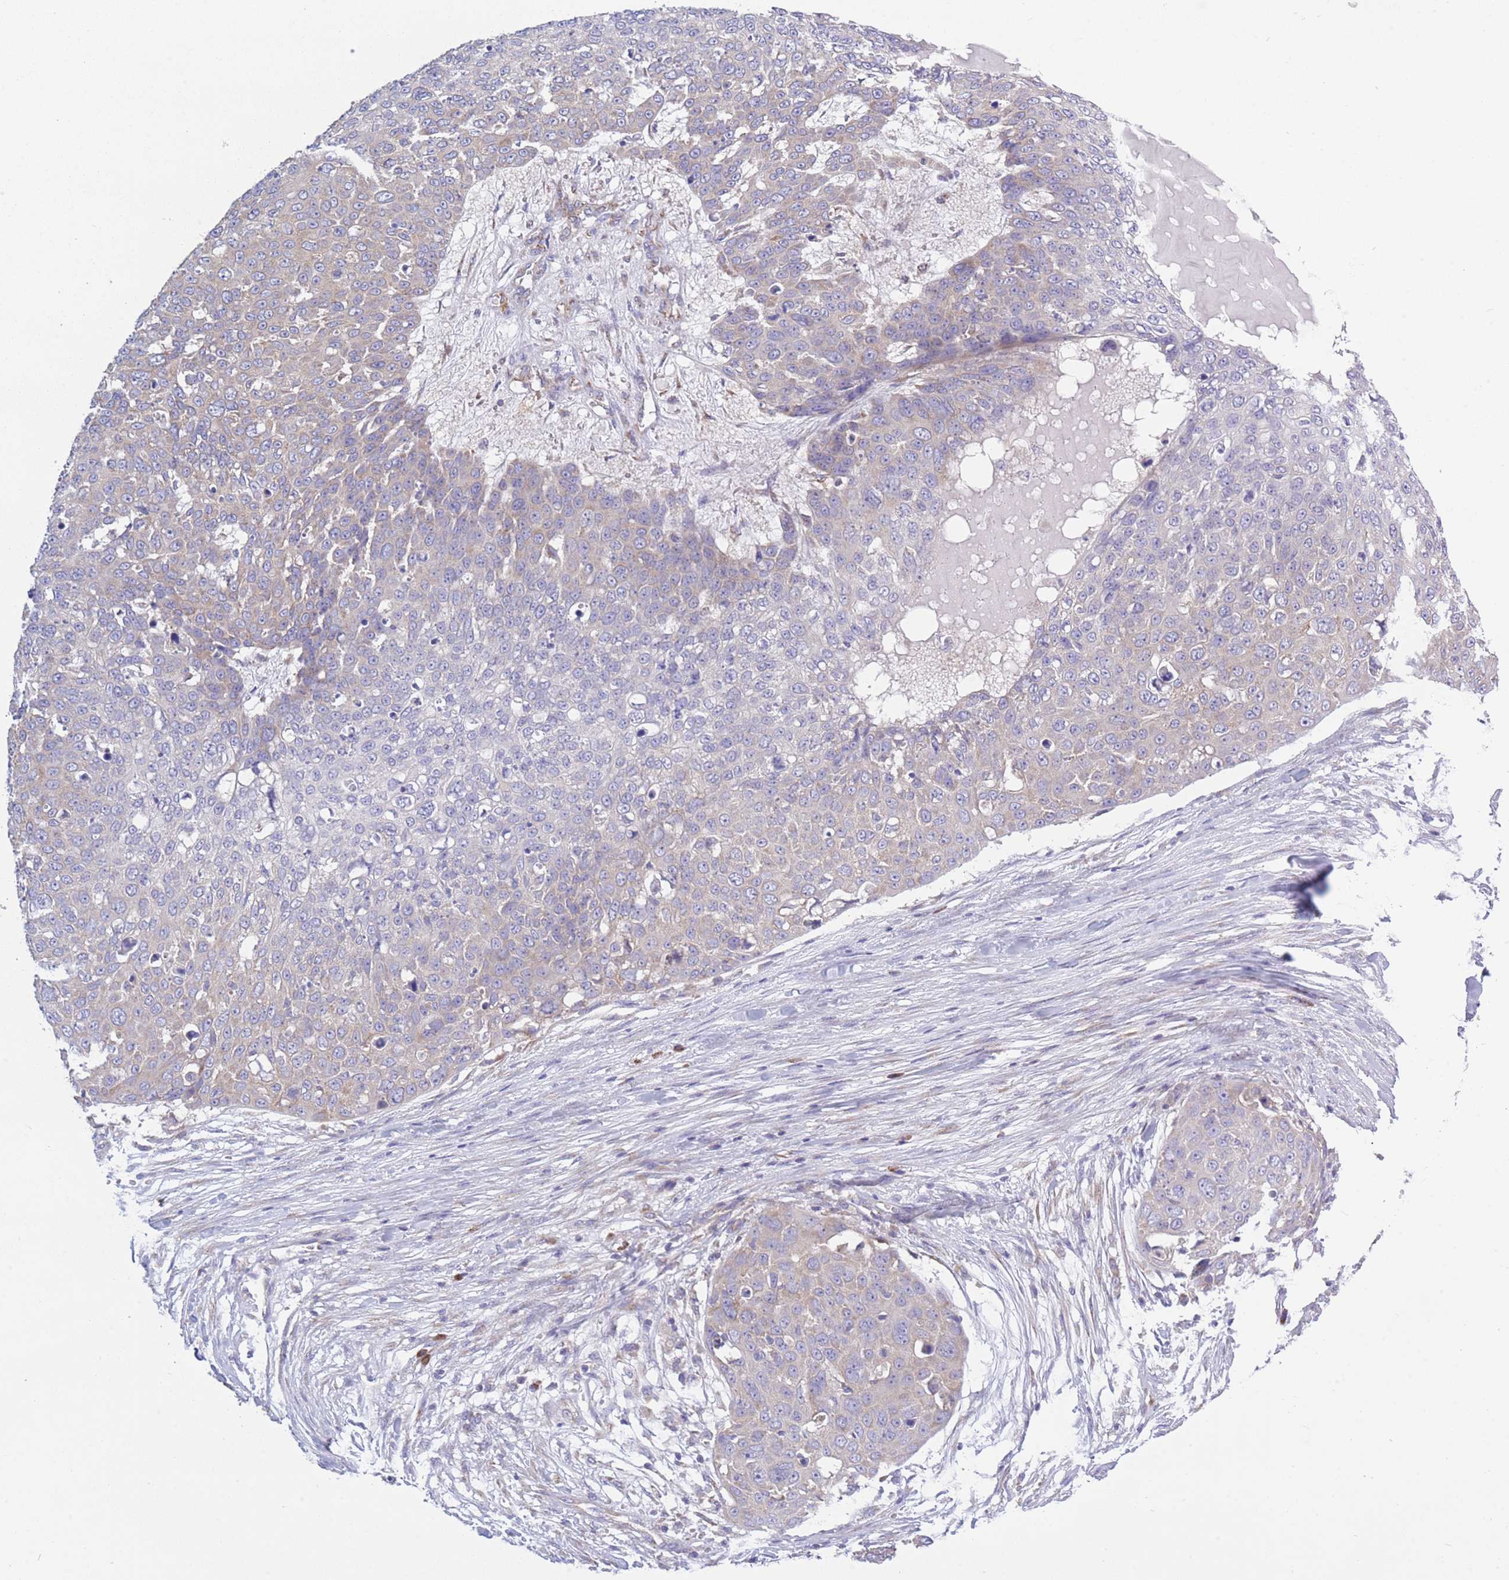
{"staining": {"intensity": "negative", "quantity": "none", "location": "none"}, "tissue": "skin cancer", "cell_type": "Tumor cells", "image_type": "cancer", "snomed": [{"axis": "morphology", "description": "Squamous cell carcinoma, NOS"}, {"axis": "topography", "description": "Skin"}], "caption": "Skin cancer (squamous cell carcinoma) was stained to show a protein in brown. There is no significant expression in tumor cells.", "gene": "COPG2", "patient": {"sex": "male", "age": 71}}